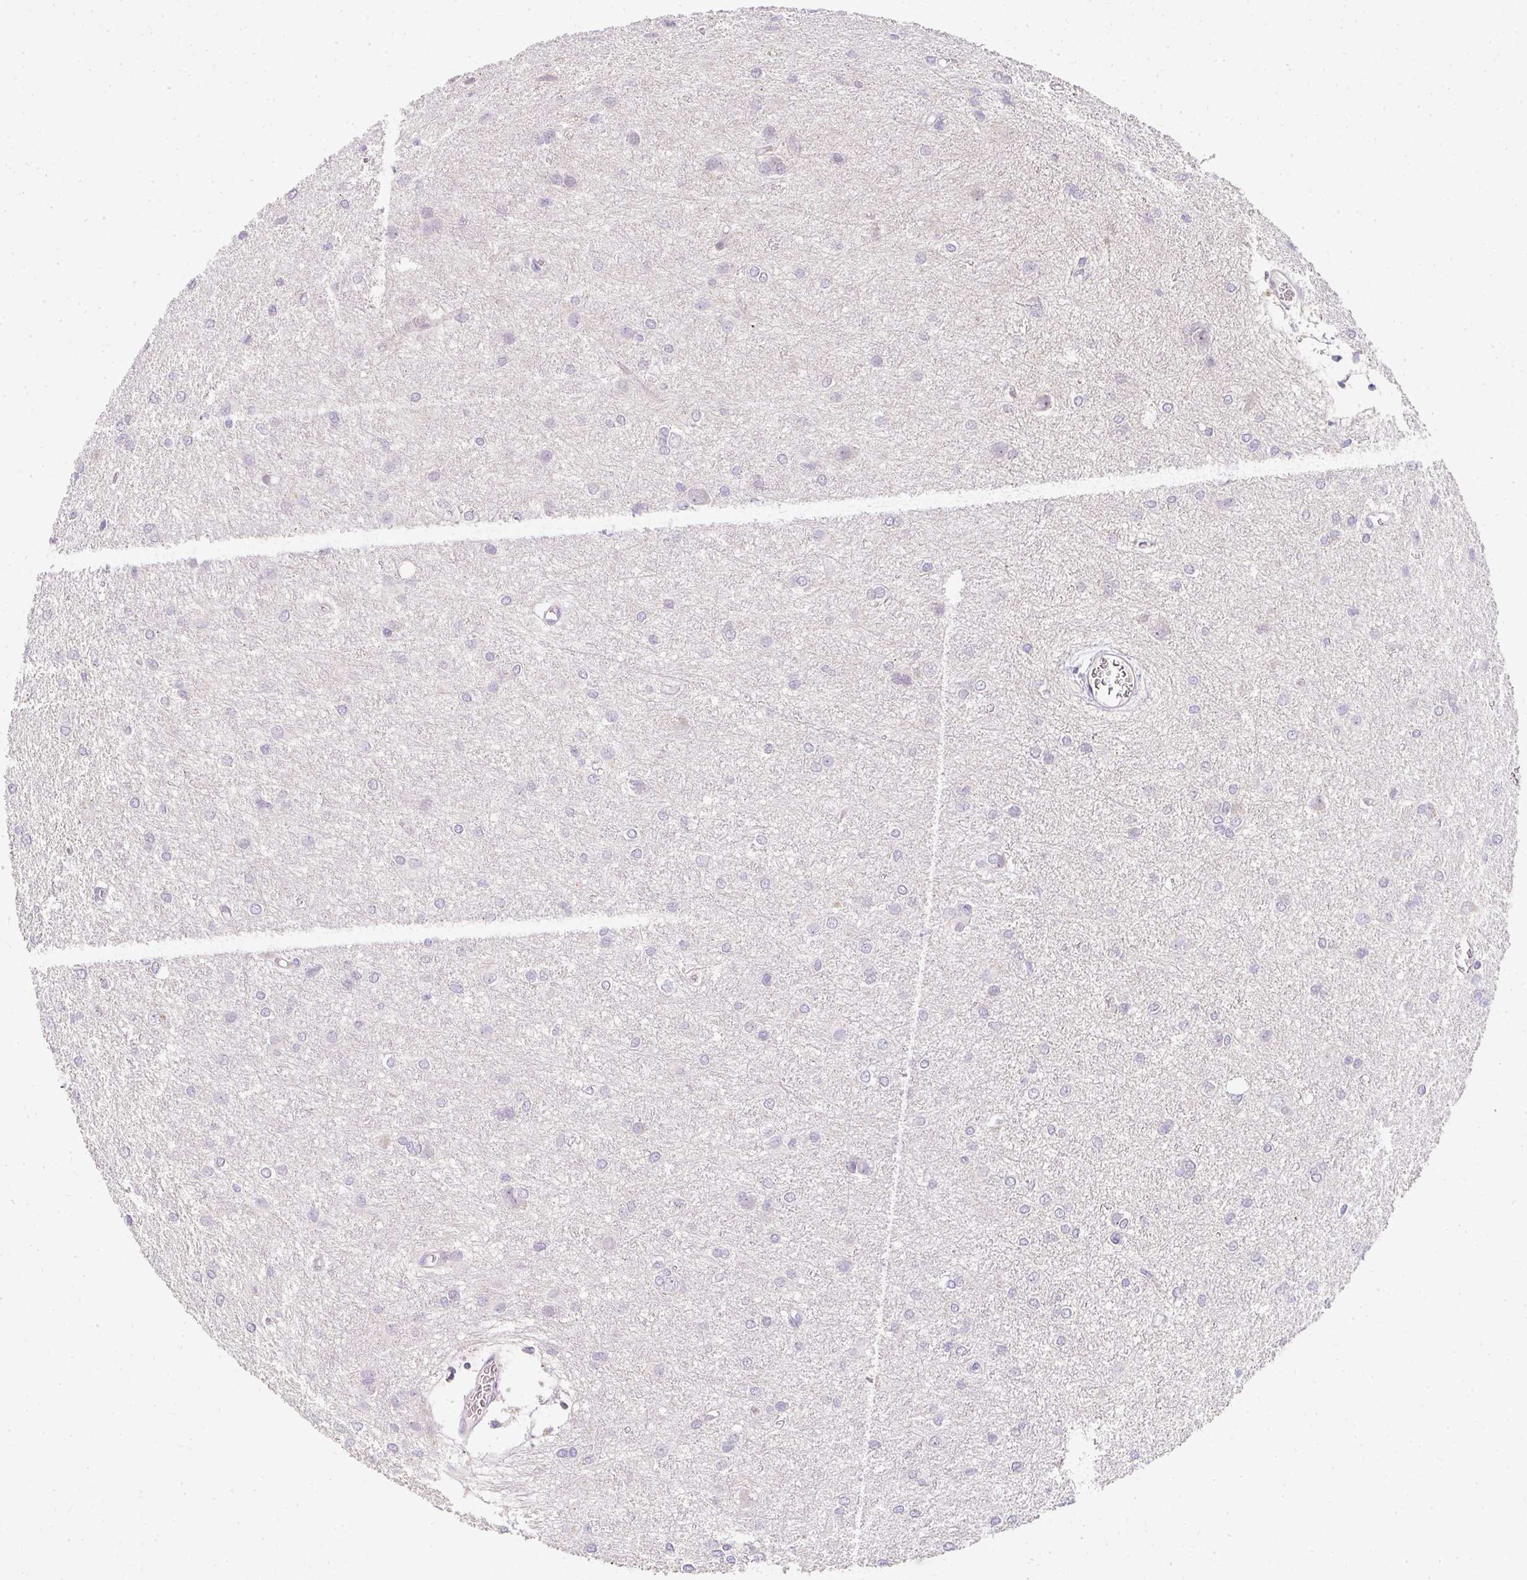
{"staining": {"intensity": "negative", "quantity": "none", "location": "none"}, "tissue": "glioma", "cell_type": "Tumor cells", "image_type": "cancer", "snomed": [{"axis": "morphology", "description": "Glioma, malignant, High grade"}, {"axis": "topography", "description": "Brain"}], "caption": "Micrograph shows no significant protein staining in tumor cells of malignant high-grade glioma.", "gene": "PLA2G5", "patient": {"sex": "female", "age": 50}}